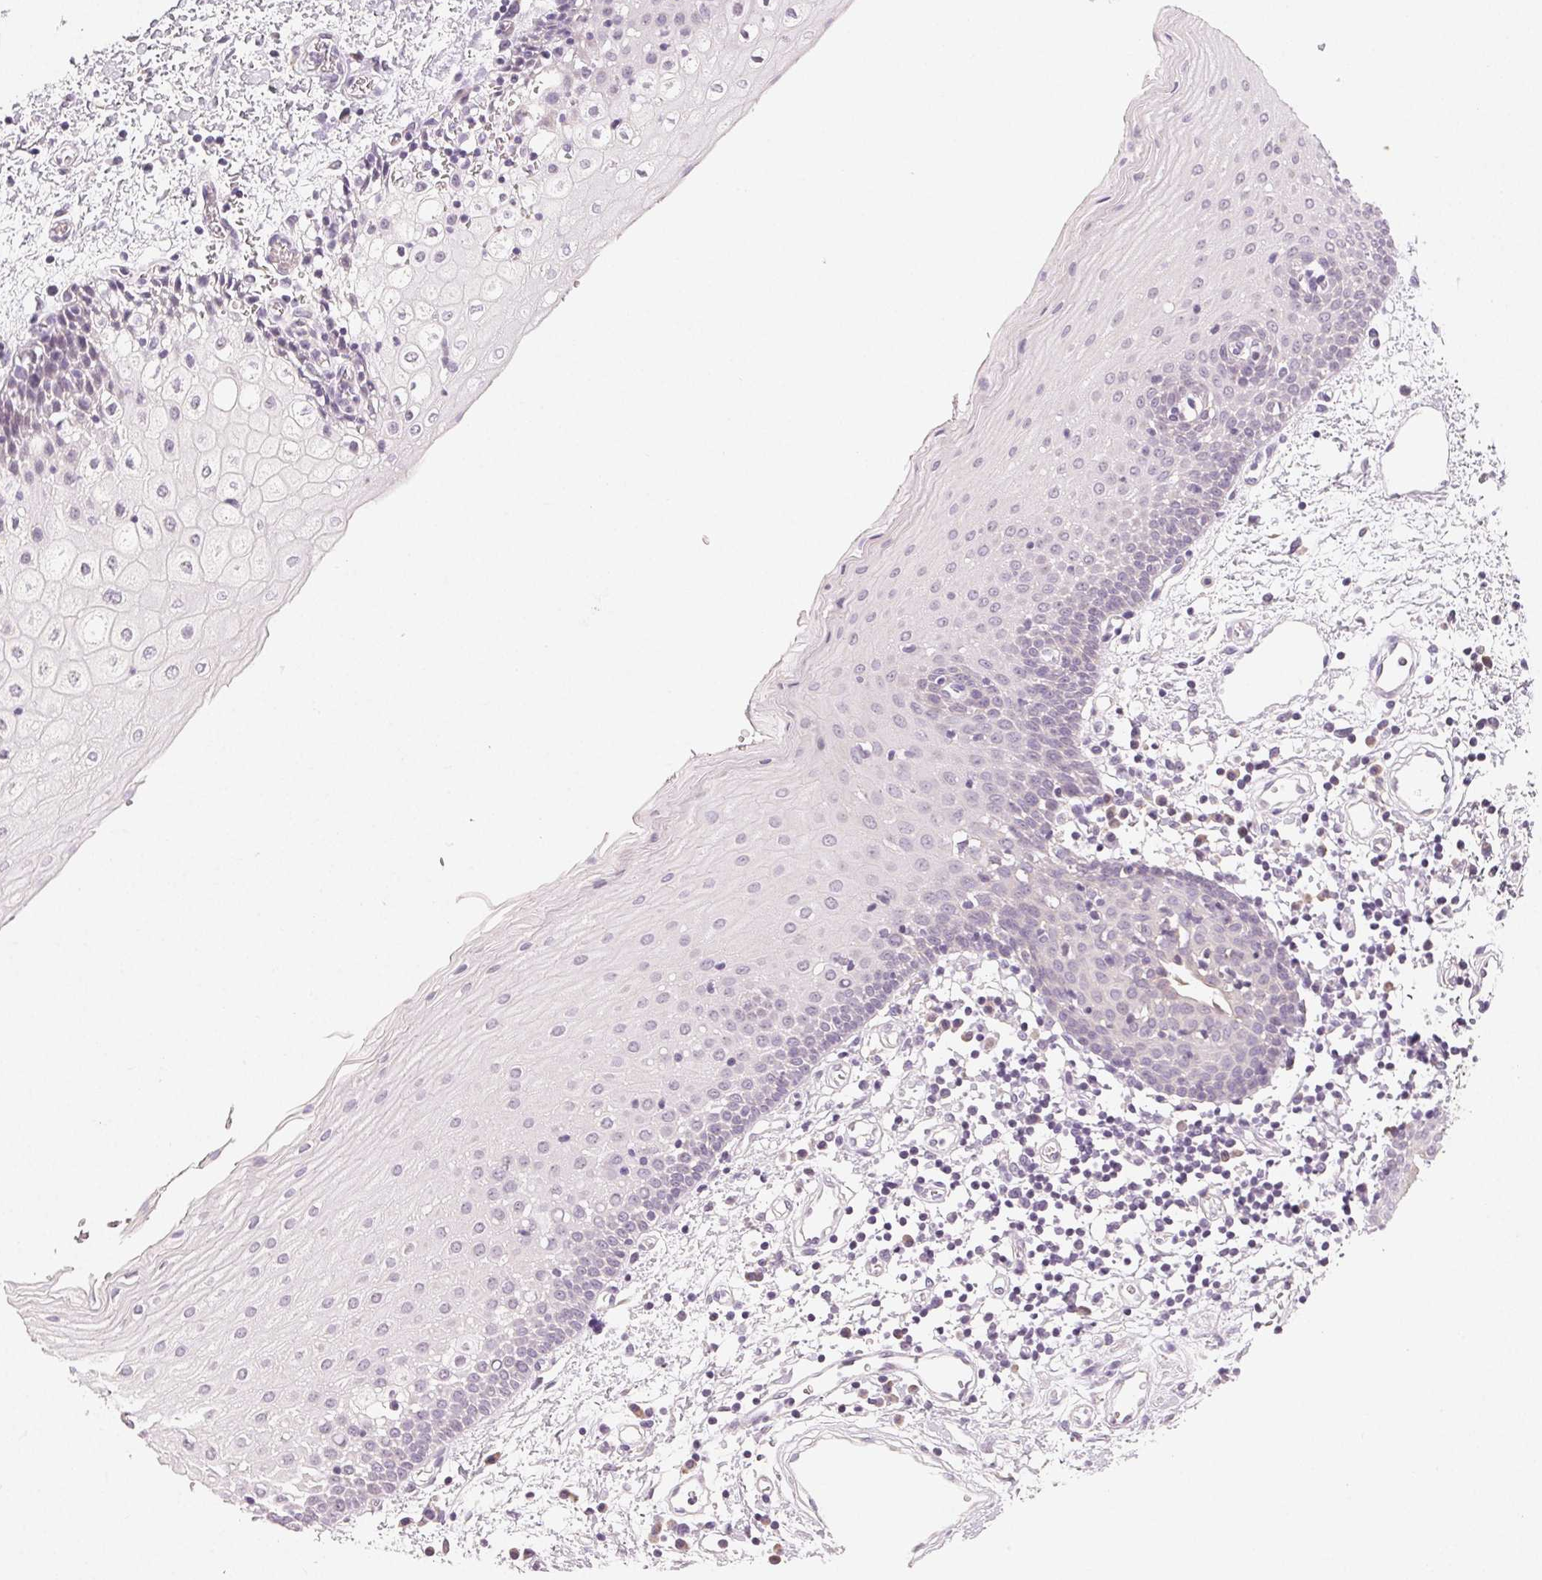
{"staining": {"intensity": "negative", "quantity": "none", "location": "none"}, "tissue": "oral mucosa", "cell_type": "Squamous epithelial cells", "image_type": "normal", "snomed": [{"axis": "morphology", "description": "Normal tissue, NOS"}, {"axis": "topography", "description": "Oral tissue"}], "caption": "This is a histopathology image of immunohistochemistry staining of normal oral mucosa, which shows no expression in squamous epithelial cells. (Stains: DAB (3,3'-diaminobenzidine) immunohistochemistry with hematoxylin counter stain, Microscopy: brightfield microscopy at high magnification).", "gene": "MYBL1", "patient": {"sex": "female", "age": 43}}